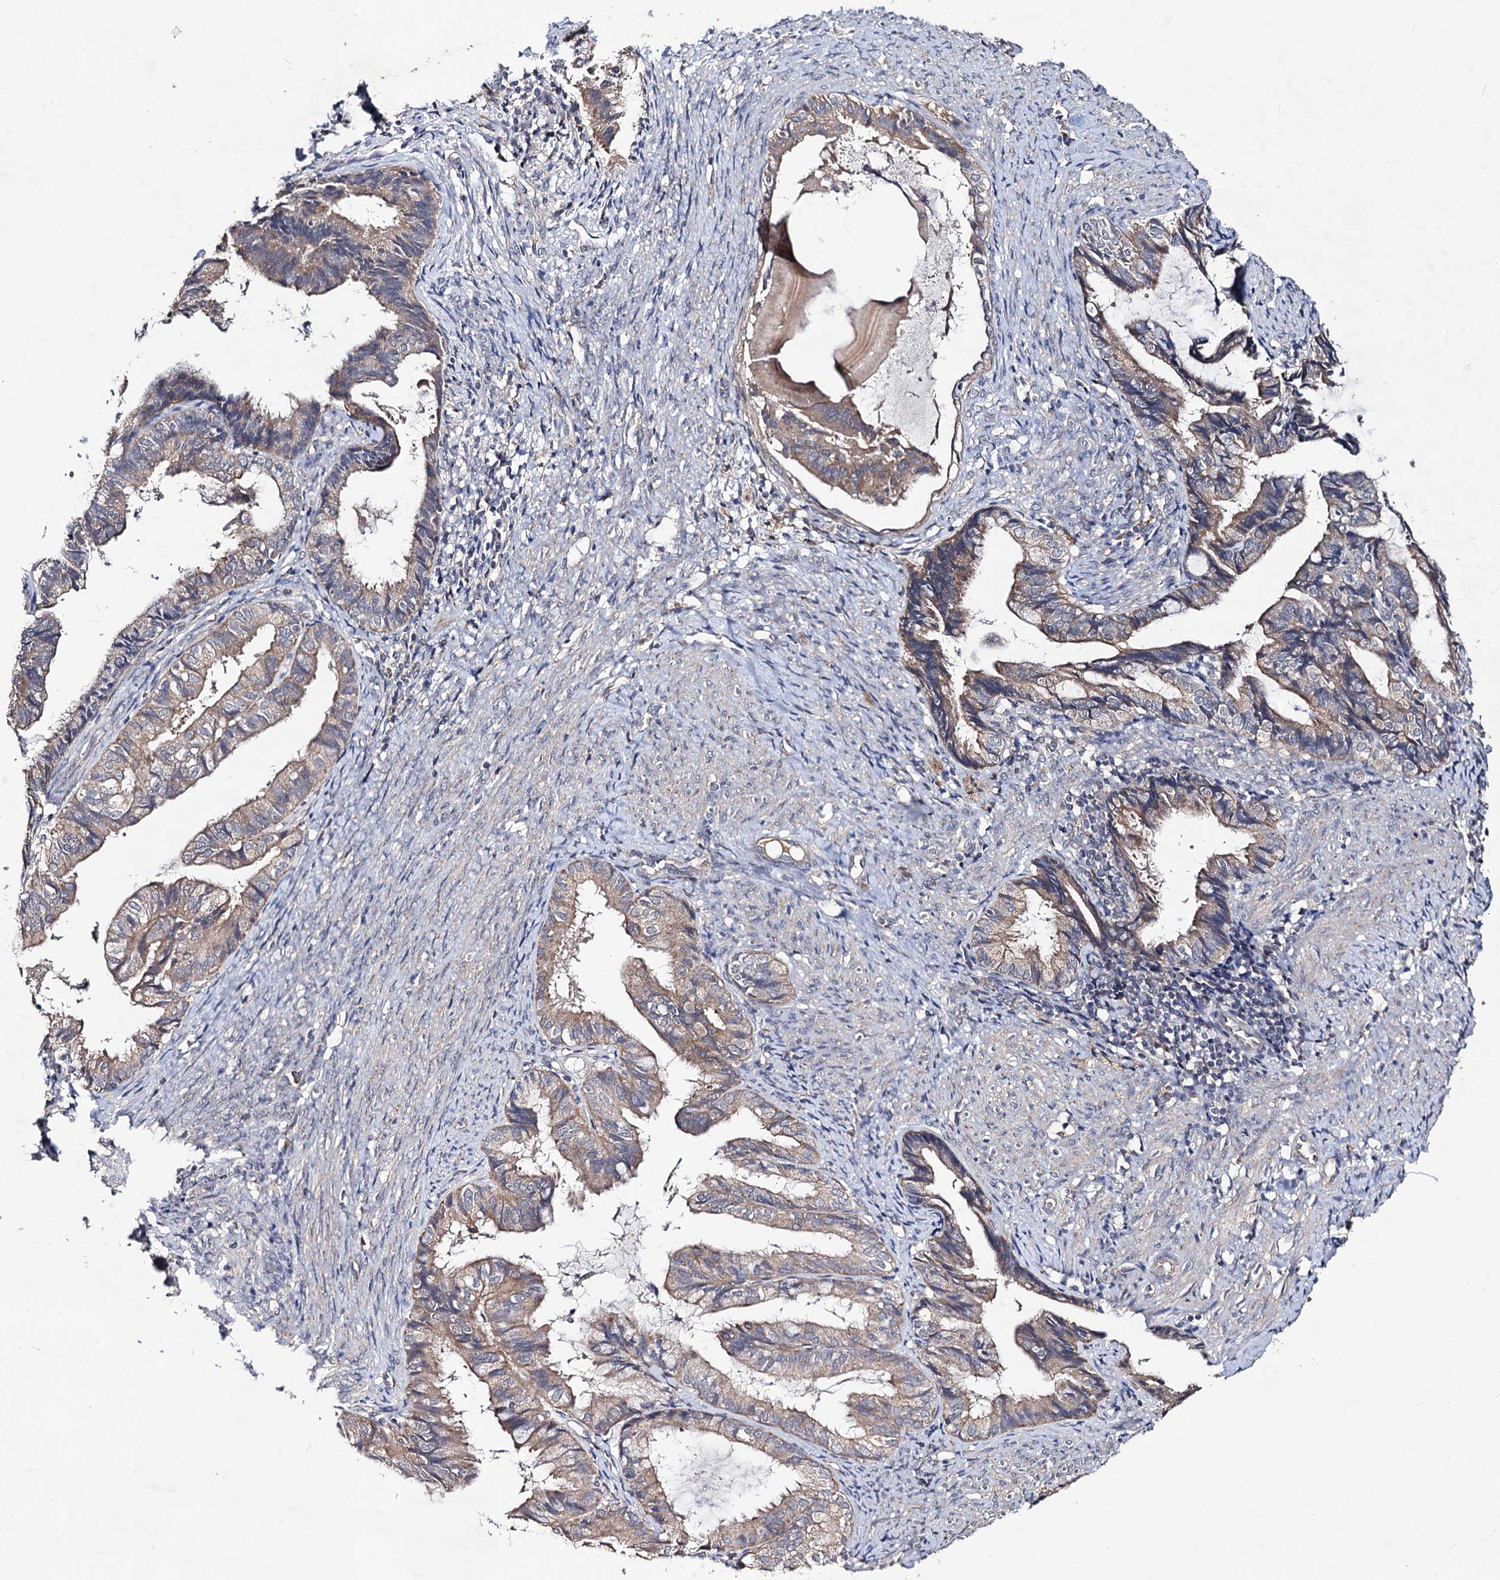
{"staining": {"intensity": "weak", "quantity": ">75%", "location": "cytoplasmic/membranous"}, "tissue": "endometrial cancer", "cell_type": "Tumor cells", "image_type": "cancer", "snomed": [{"axis": "morphology", "description": "Adenocarcinoma, NOS"}, {"axis": "topography", "description": "Endometrium"}], "caption": "Immunohistochemical staining of endometrial cancer shows low levels of weak cytoplasmic/membranous protein staining in approximately >75% of tumor cells.", "gene": "VPS37D", "patient": {"sex": "female", "age": 86}}